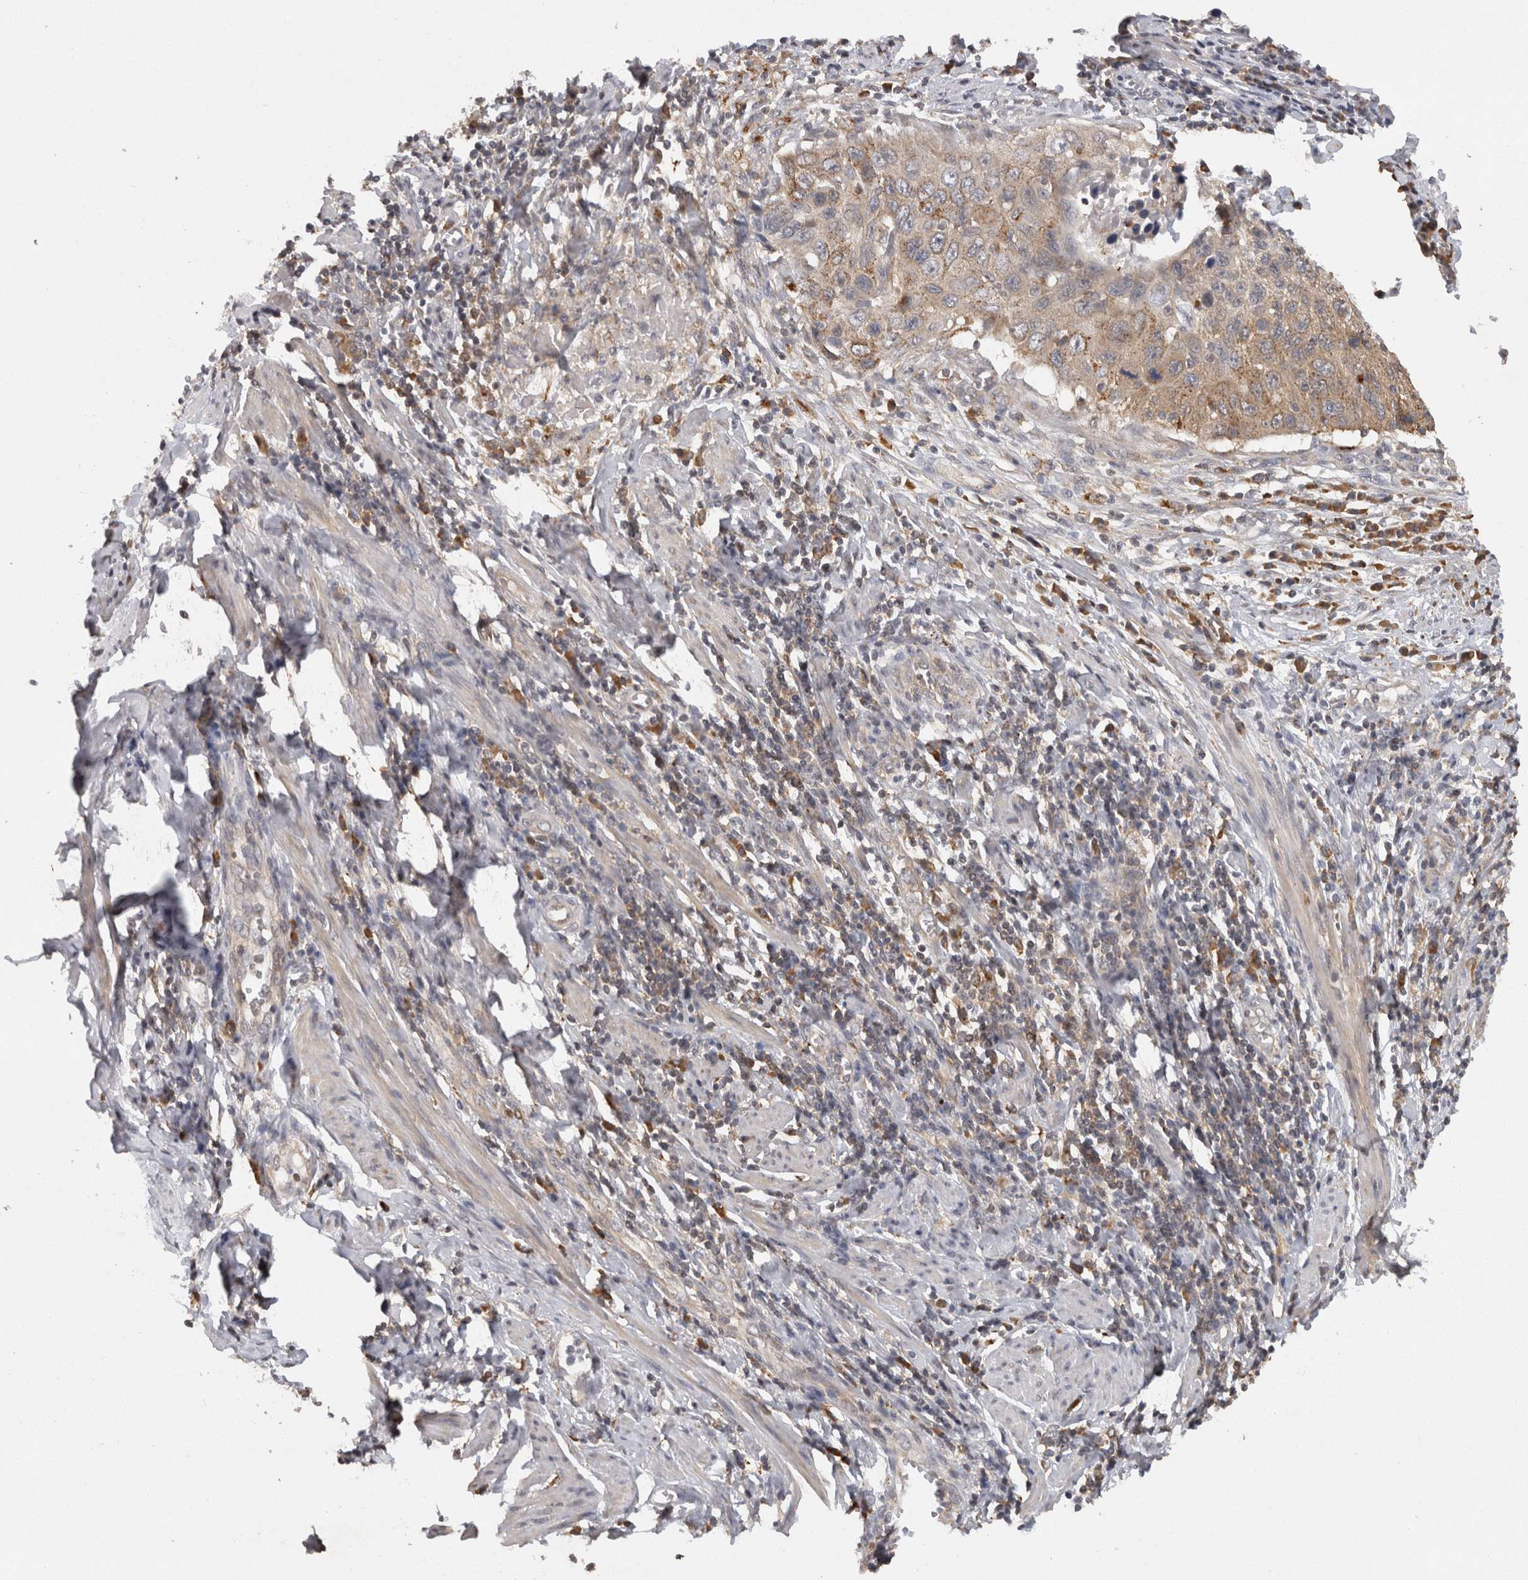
{"staining": {"intensity": "weak", "quantity": "25%-75%", "location": "cytoplasmic/membranous"}, "tissue": "cervical cancer", "cell_type": "Tumor cells", "image_type": "cancer", "snomed": [{"axis": "morphology", "description": "Squamous cell carcinoma, NOS"}, {"axis": "topography", "description": "Cervix"}], "caption": "An image showing weak cytoplasmic/membranous staining in about 25%-75% of tumor cells in cervical cancer (squamous cell carcinoma), as visualized by brown immunohistochemical staining.", "gene": "ACAT2", "patient": {"sex": "female", "age": 53}}